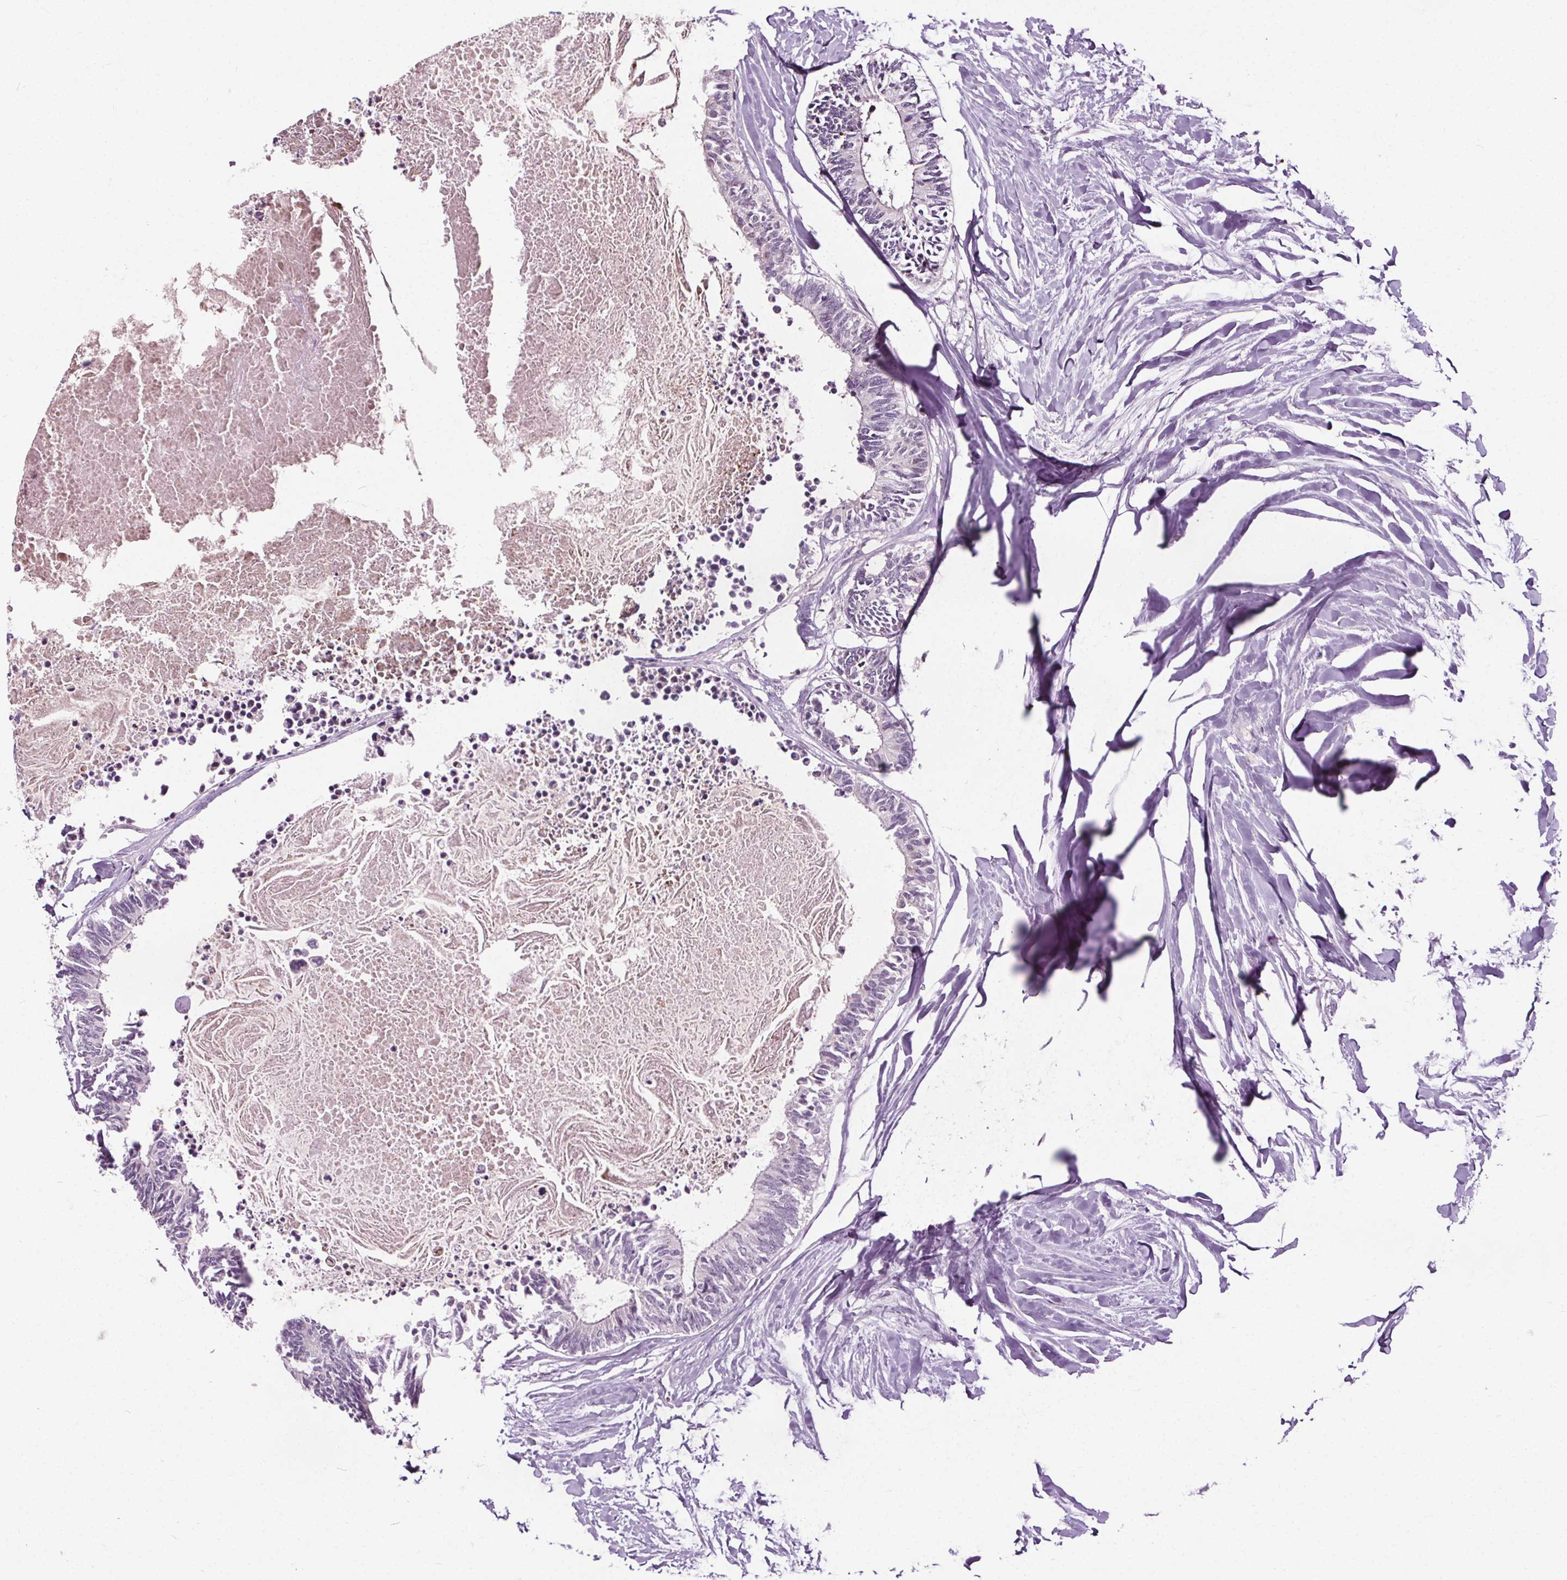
{"staining": {"intensity": "negative", "quantity": "none", "location": "none"}, "tissue": "colorectal cancer", "cell_type": "Tumor cells", "image_type": "cancer", "snomed": [{"axis": "morphology", "description": "Adenocarcinoma, NOS"}, {"axis": "topography", "description": "Colon"}, {"axis": "topography", "description": "Rectum"}], "caption": "Tumor cells show no significant expression in adenocarcinoma (colorectal).", "gene": "CEBPA", "patient": {"sex": "male", "age": 57}}